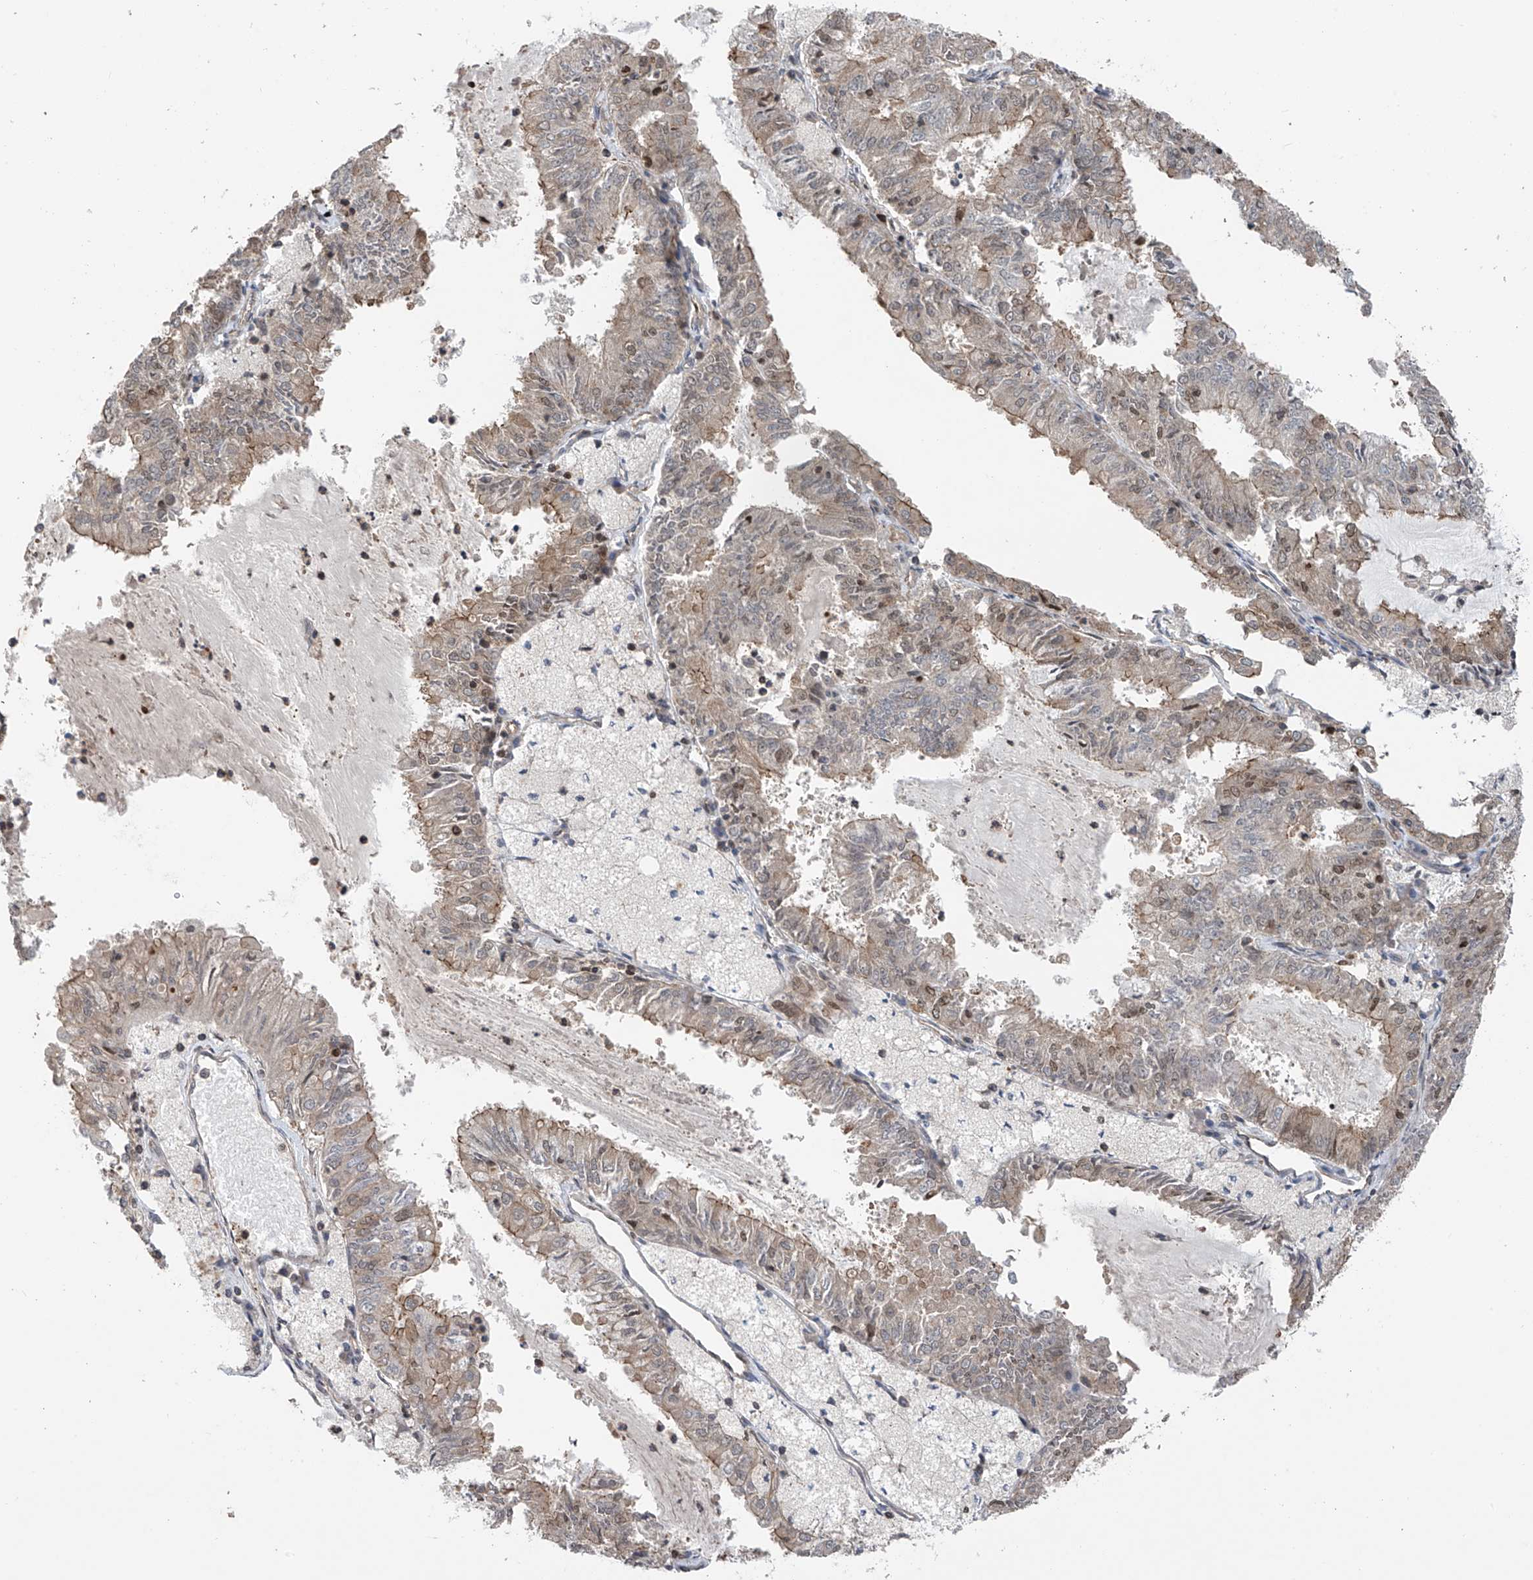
{"staining": {"intensity": "weak", "quantity": "25%-75%", "location": "cytoplasmic/membranous,nuclear"}, "tissue": "endometrial cancer", "cell_type": "Tumor cells", "image_type": "cancer", "snomed": [{"axis": "morphology", "description": "Adenocarcinoma, NOS"}, {"axis": "topography", "description": "Endometrium"}], "caption": "Immunohistochemistry histopathology image of endometrial adenocarcinoma stained for a protein (brown), which shows low levels of weak cytoplasmic/membranous and nuclear staining in about 25%-75% of tumor cells.", "gene": "DNAJC9", "patient": {"sex": "female", "age": 57}}